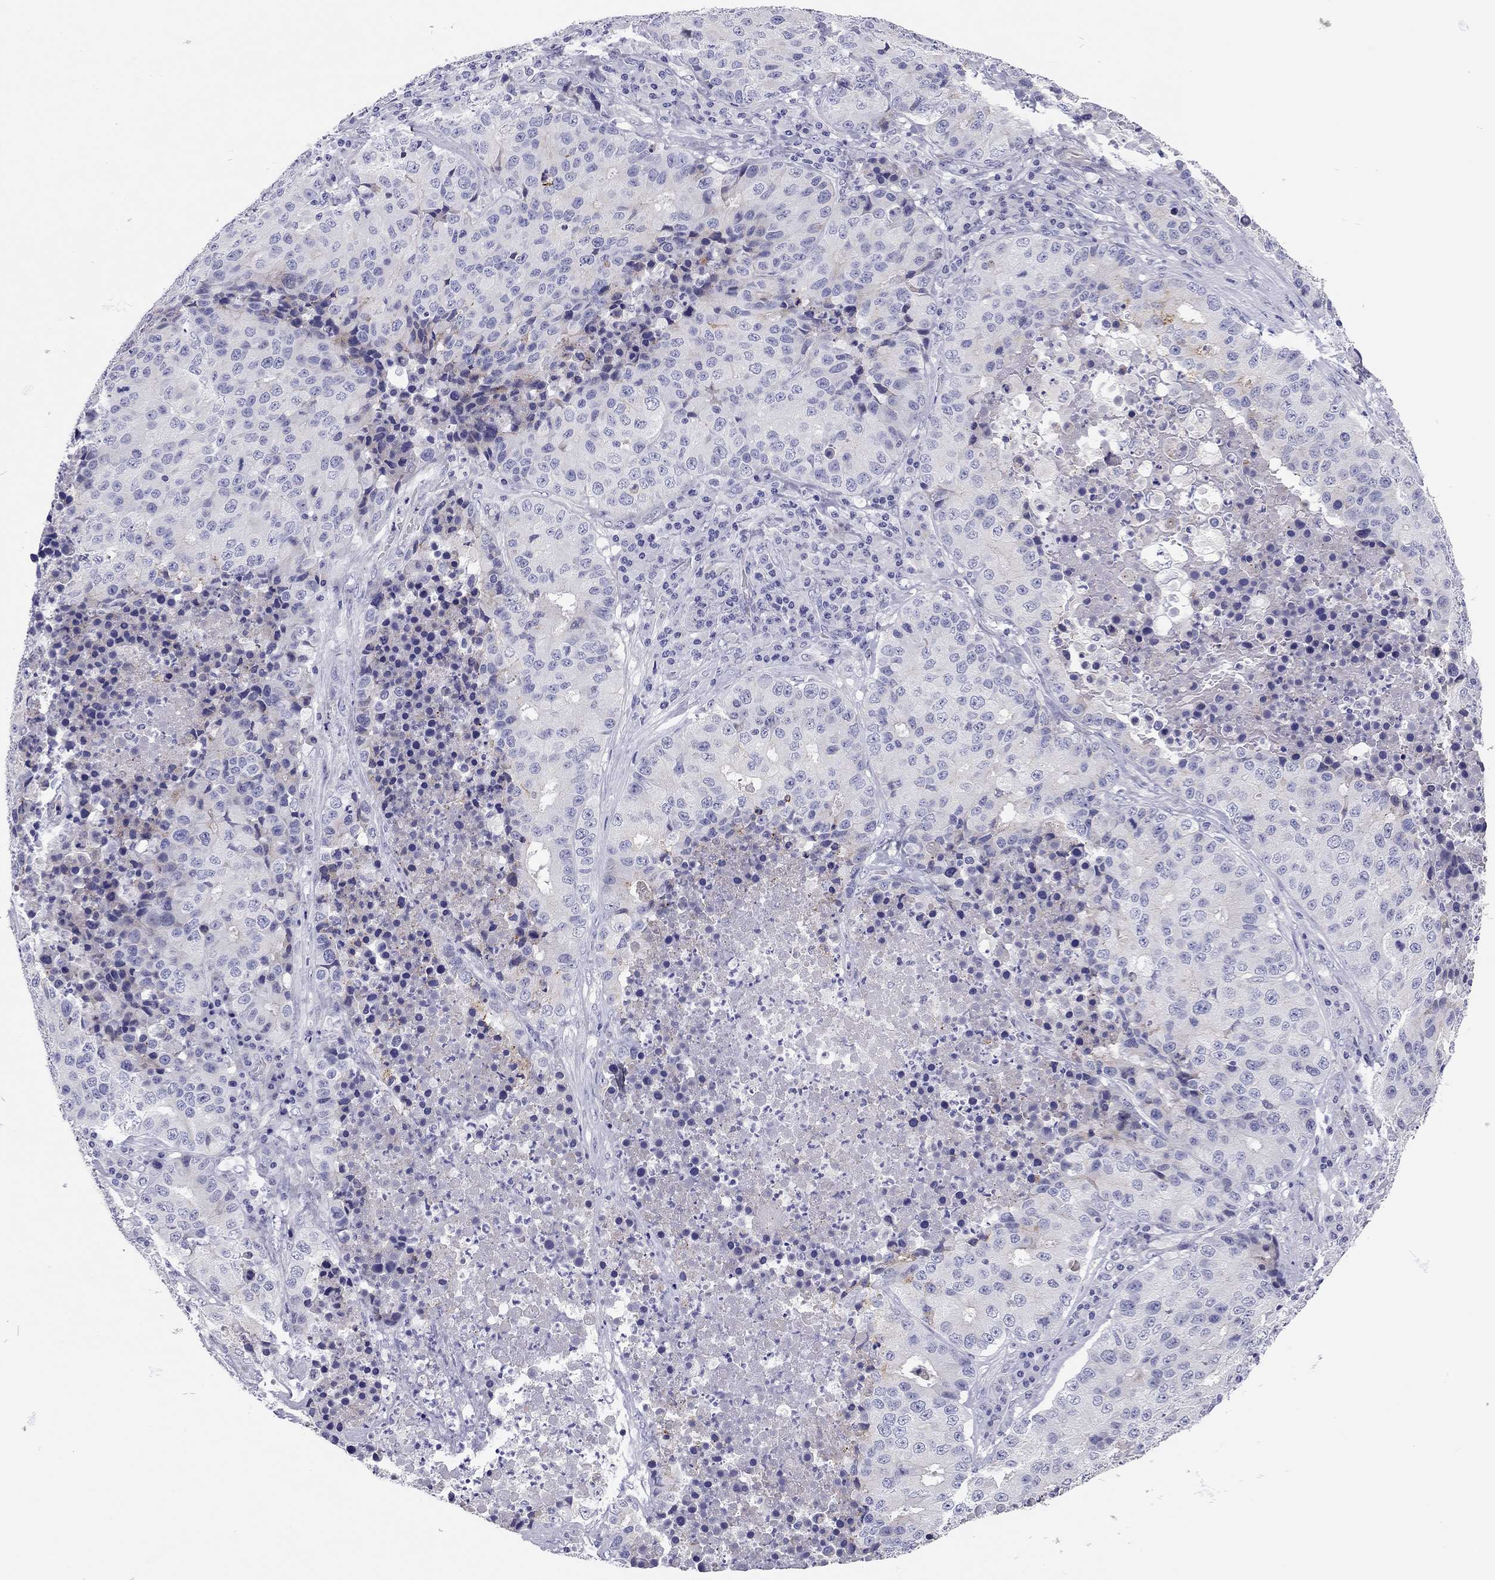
{"staining": {"intensity": "negative", "quantity": "none", "location": "none"}, "tissue": "stomach cancer", "cell_type": "Tumor cells", "image_type": "cancer", "snomed": [{"axis": "morphology", "description": "Adenocarcinoma, NOS"}, {"axis": "topography", "description": "Stomach"}], "caption": "Immunohistochemistry photomicrograph of stomach cancer stained for a protein (brown), which demonstrates no positivity in tumor cells.", "gene": "SCARB1", "patient": {"sex": "male", "age": 71}}